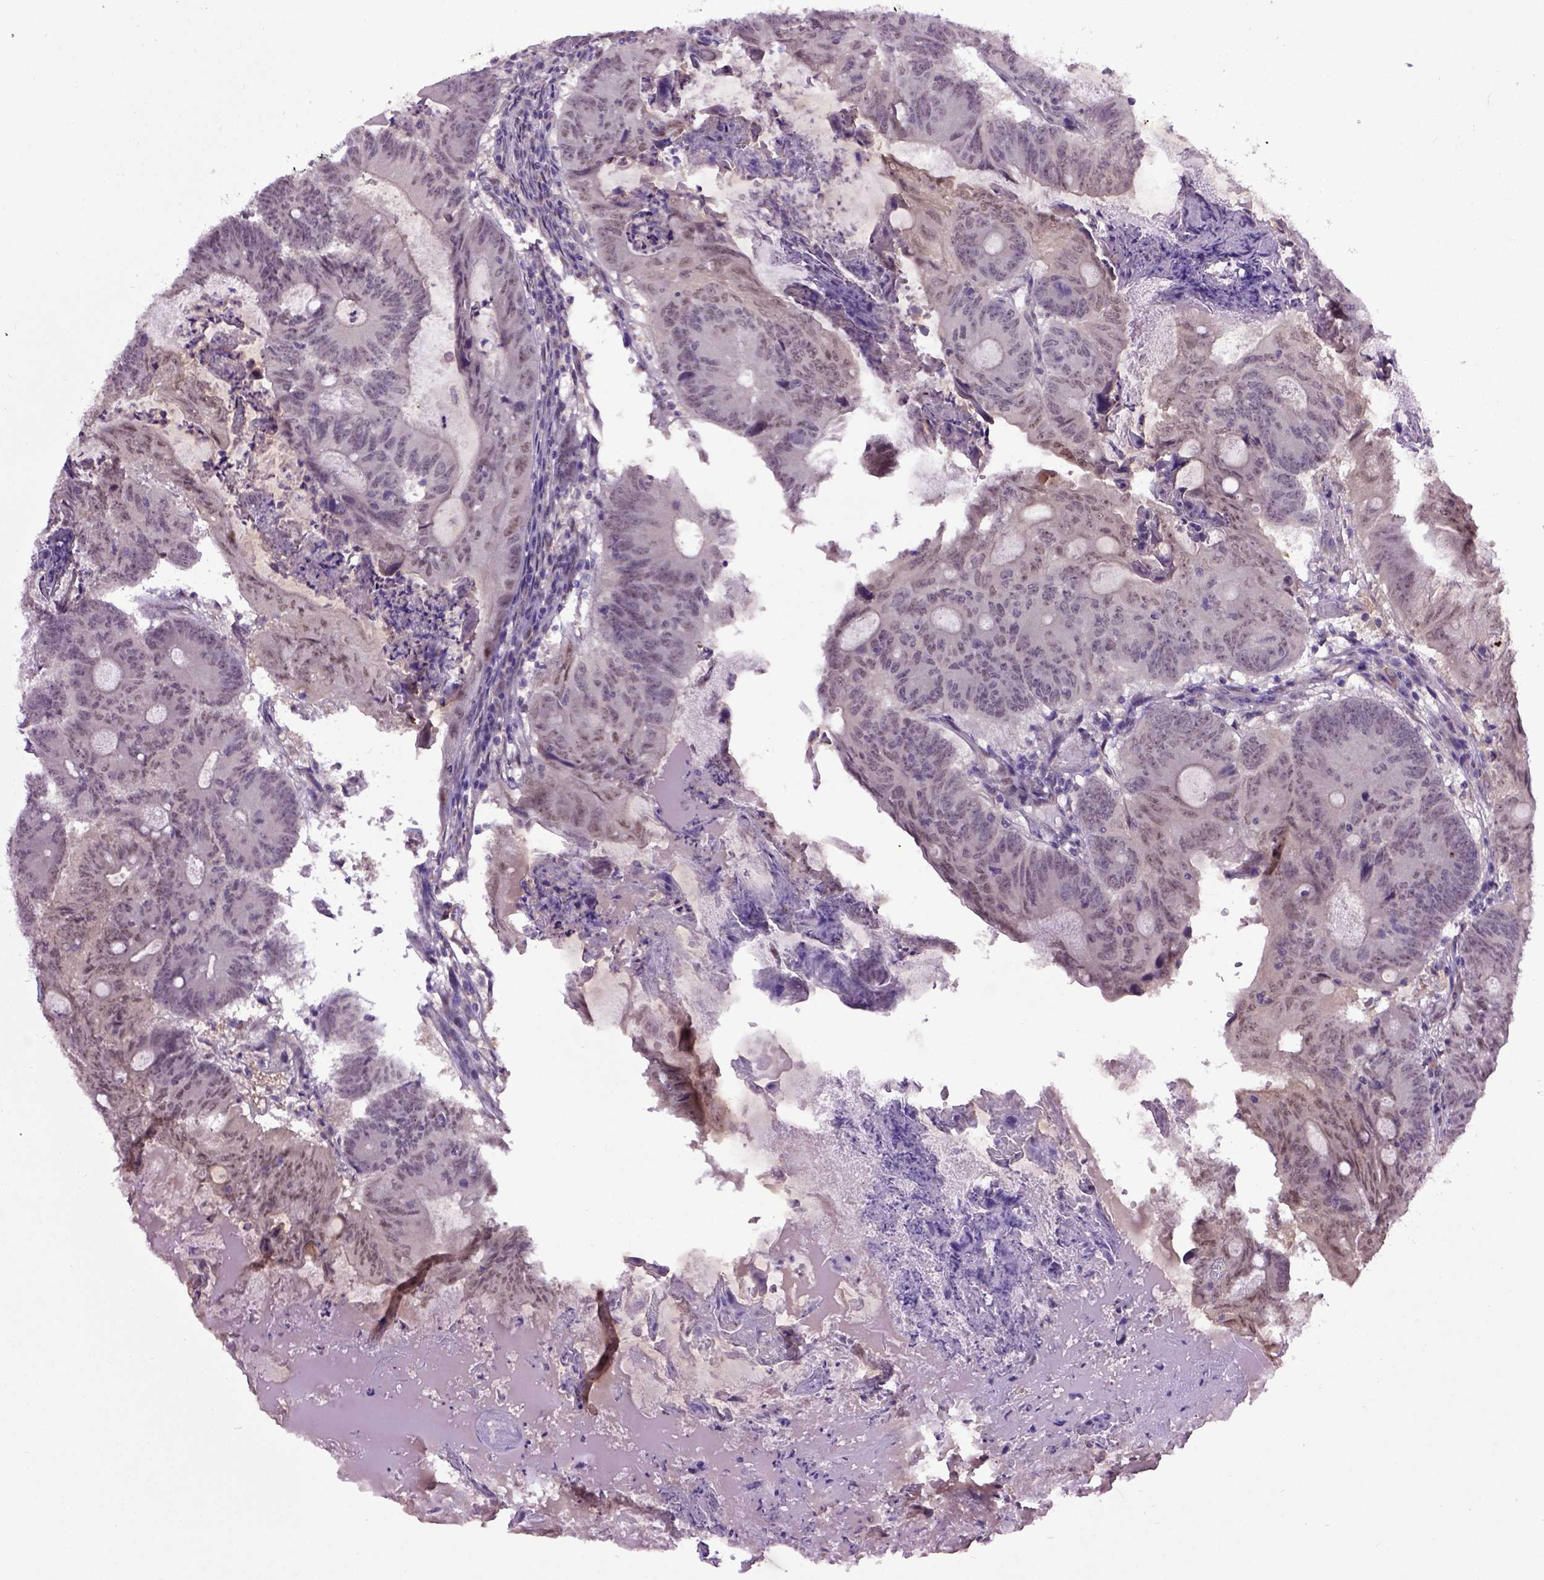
{"staining": {"intensity": "negative", "quantity": "none", "location": "none"}, "tissue": "colorectal cancer", "cell_type": "Tumor cells", "image_type": "cancer", "snomed": [{"axis": "morphology", "description": "Adenocarcinoma, NOS"}, {"axis": "topography", "description": "Colon"}], "caption": "Adenocarcinoma (colorectal) was stained to show a protein in brown. There is no significant expression in tumor cells.", "gene": "RAB43", "patient": {"sex": "female", "age": 70}}